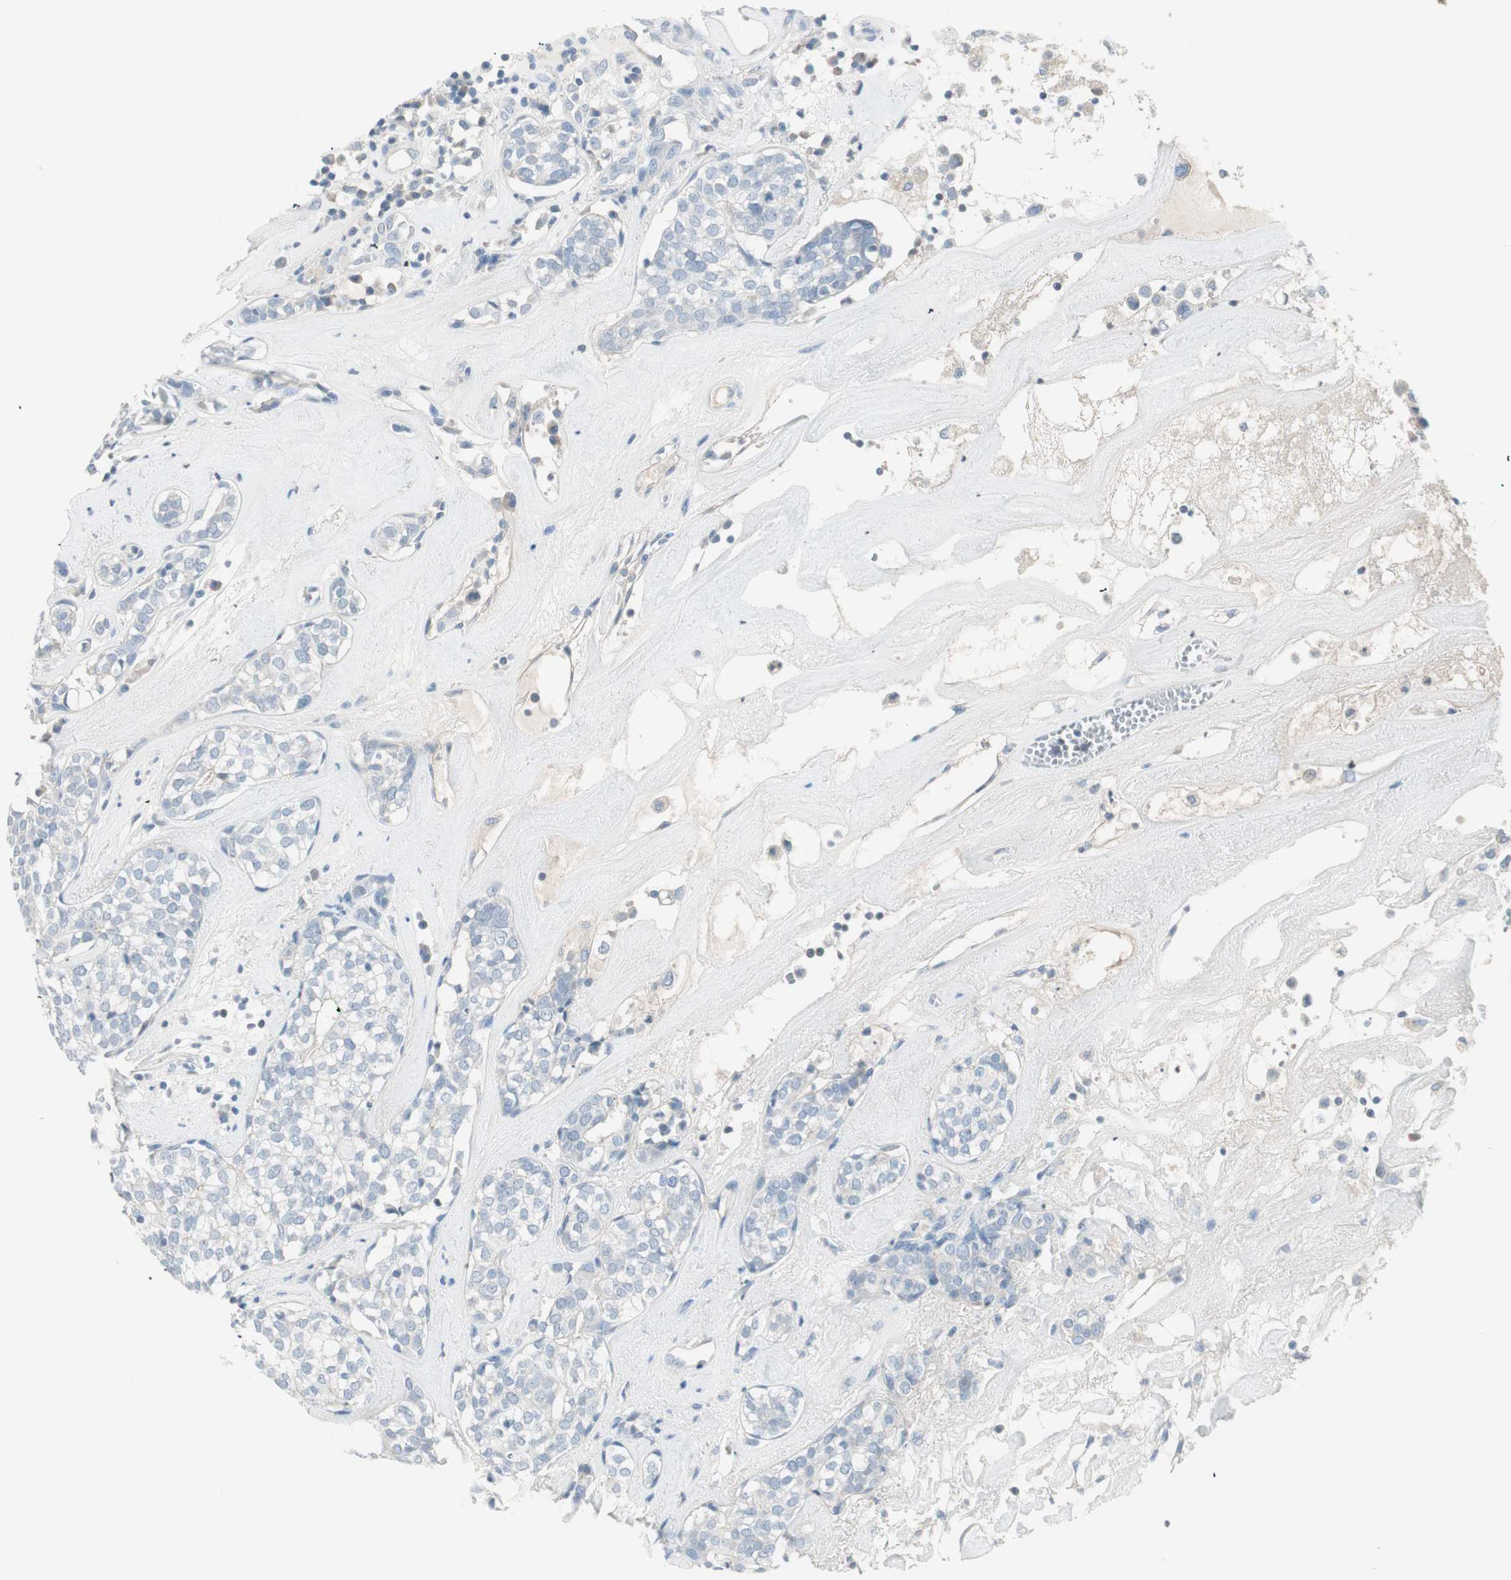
{"staining": {"intensity": "negative", "quantity": "none", "location": "none"}, "tissue": "head and neck cancer", "cell_type": "Tumor cells", "image_type": "cancer", "snomed": [{"axis": "morphology", "description": "Adenocarcinoma, NOS"}, {"axis": "topography", "description": "Salivary gland"}, {"axis": "topography", "description": "Head-Neck"}], "caption": "Histopathology image shows no protein staining in tumor cells of head and neck cancer (adenocarcinoma) tissue. (Stains: DAB IHC with hematoxylin counter stain, Microscopy: brightfield microscopy at high magnification).", "gene": "ITLN2", "patient": {"sex": "female", "age": 65}}